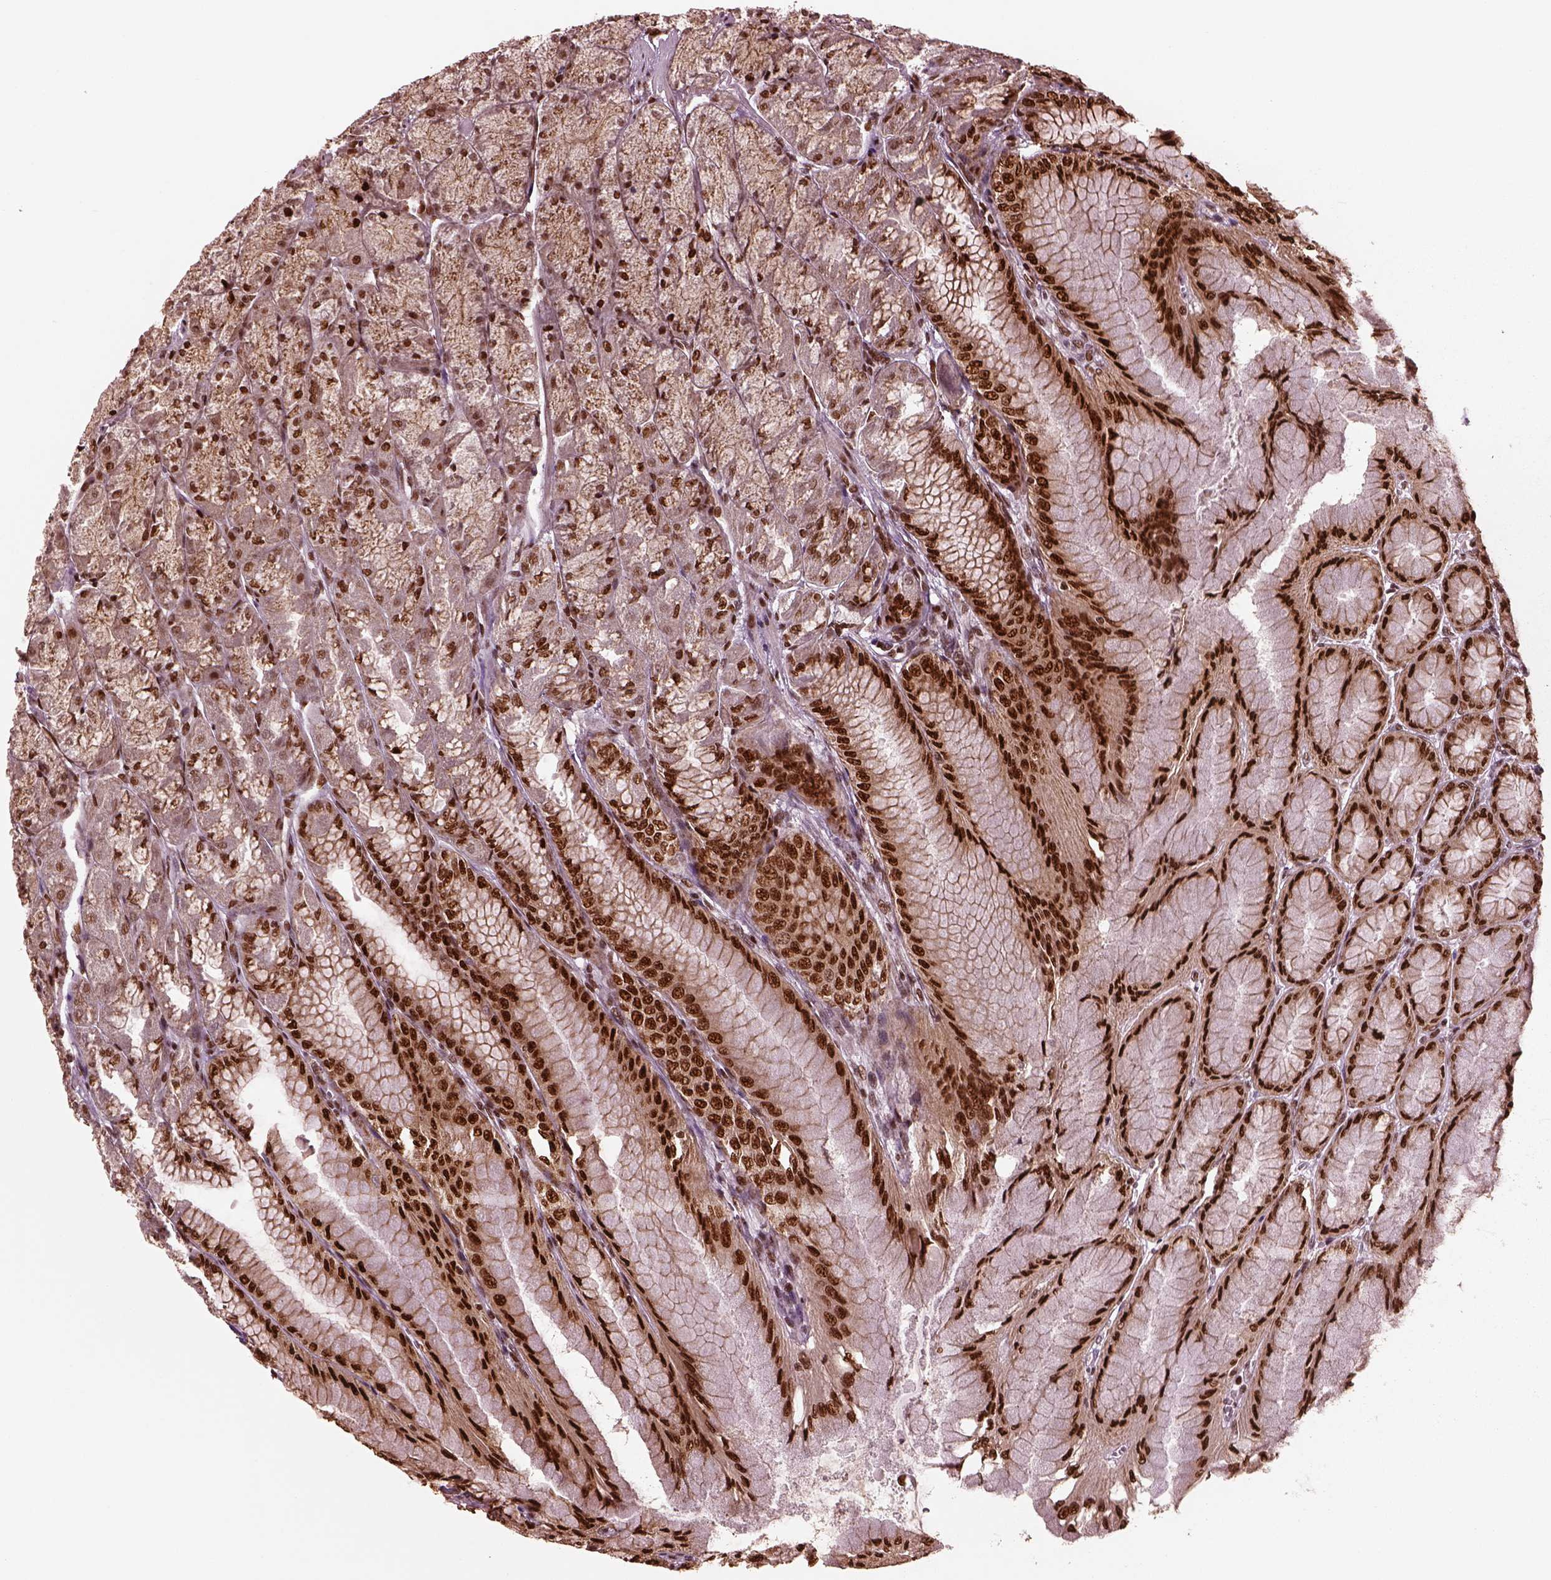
{"staining": {"intensity": "strong", "quantity": "25%-75%", "location": "nuclear"}, "tissue": "stomach", "cell_type": "Glandular cells", "image_type": "normal", "snomed": [{"axis": "morphology", "description": "Normal tissue, NOS"}, {"axis": "topography", "description": "Stomach, upper"}], "caption": "Human stomach stained for a protein (brown) demonstrates strong nuclear positive staining in approximately 25%-75% of glandular cells.", "gene": "RUFY3", "patient": {"sex": "male", "age": 60}}